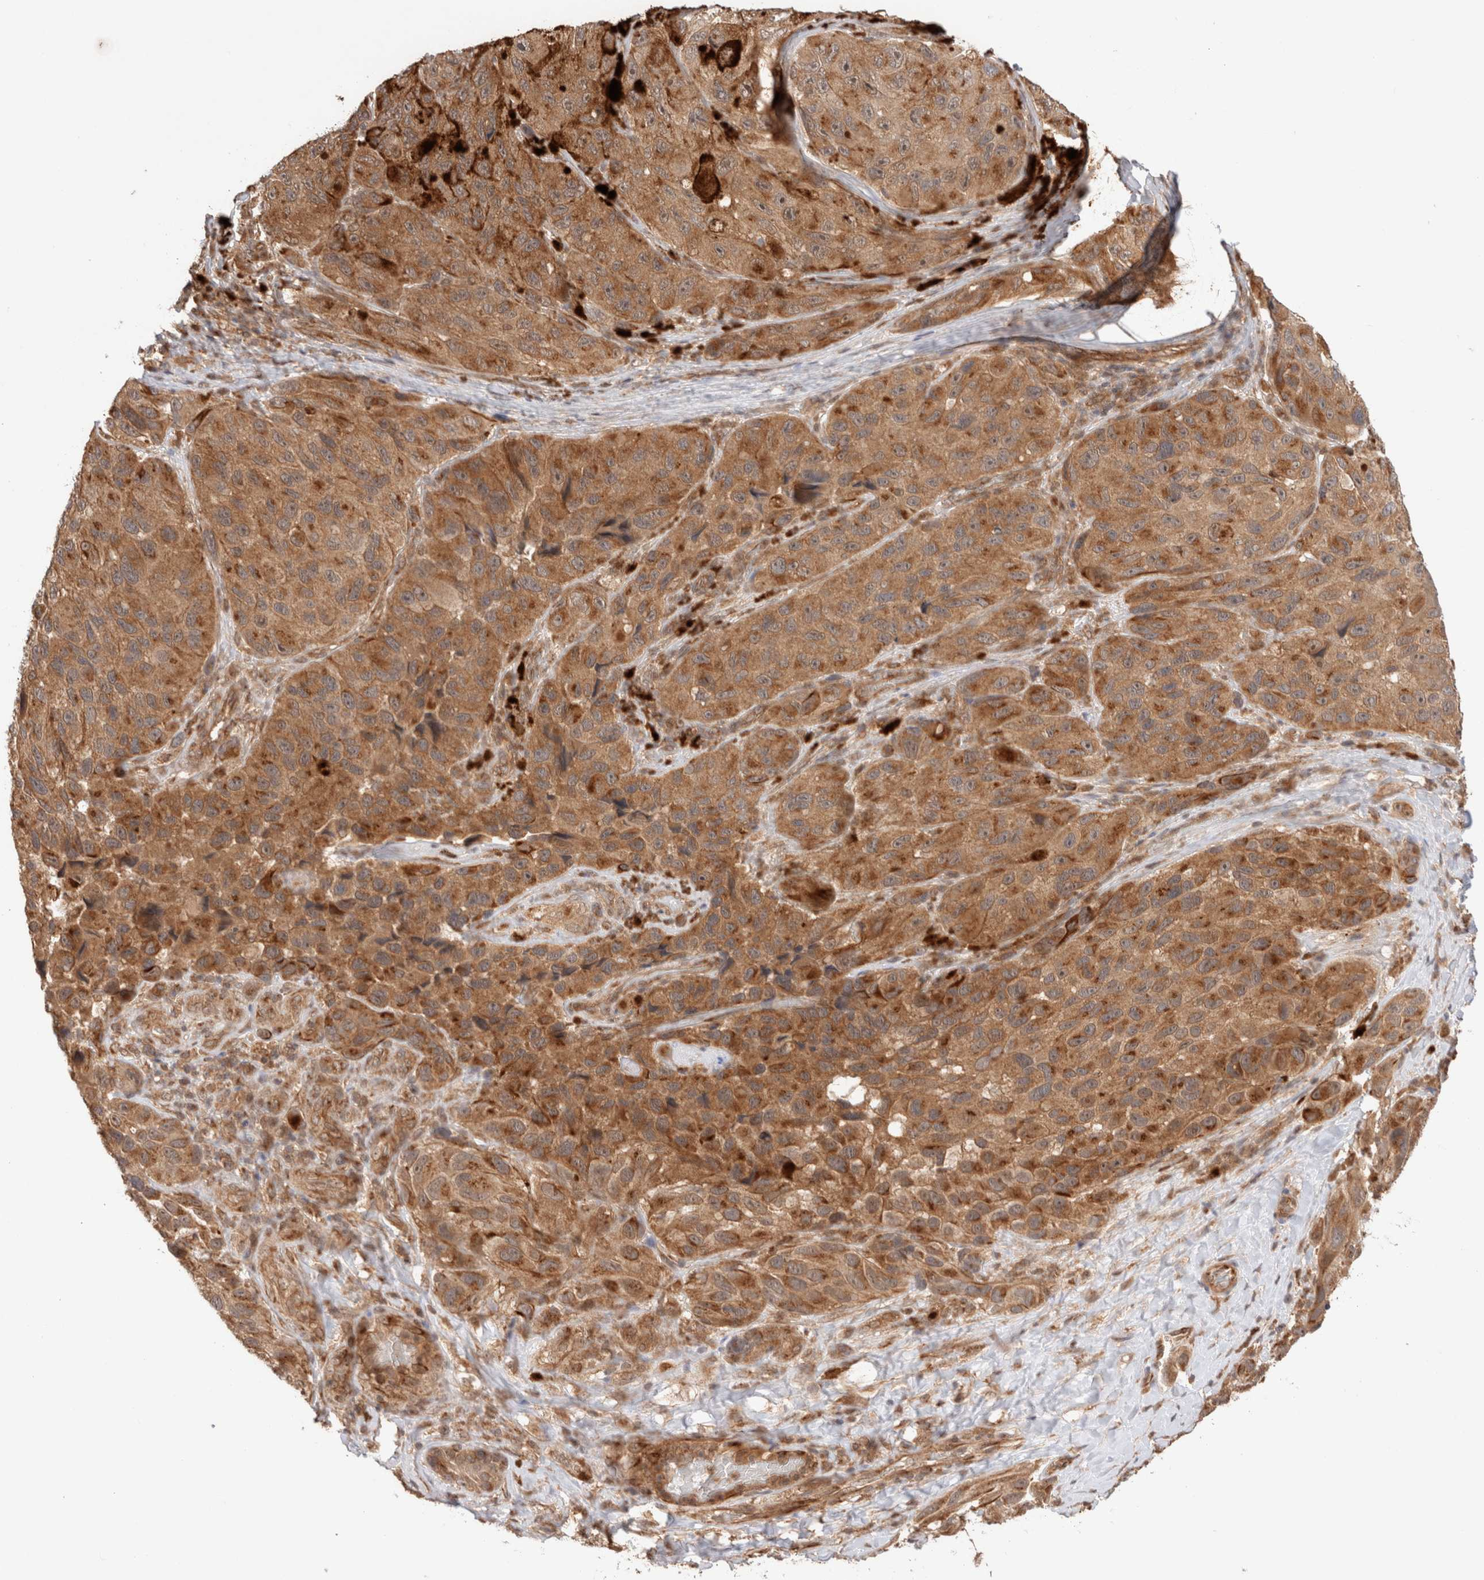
{"staining": {"intensity": "moderate", "quantity": ">75%", "location": "cytoplasmic/membranous,nuclear"}, "tissue": "melanoma", "cell_type": "Tumor cells", "image_type": "cancer", "snomed": [{"axis": "morphology", "description": "Malignant melanoma, NOS"}, {"axis": "topography", "description": "Skin"}], "caption": "There is medium levels of moderate cytoplasmic/membranous and nuclear staining in tumor cells of malignant melanoma, as demonstrated by immunohistochemical staining (brown color).", "gene": "SIKE1", "patient": {"sex": "female", "age": 73}}